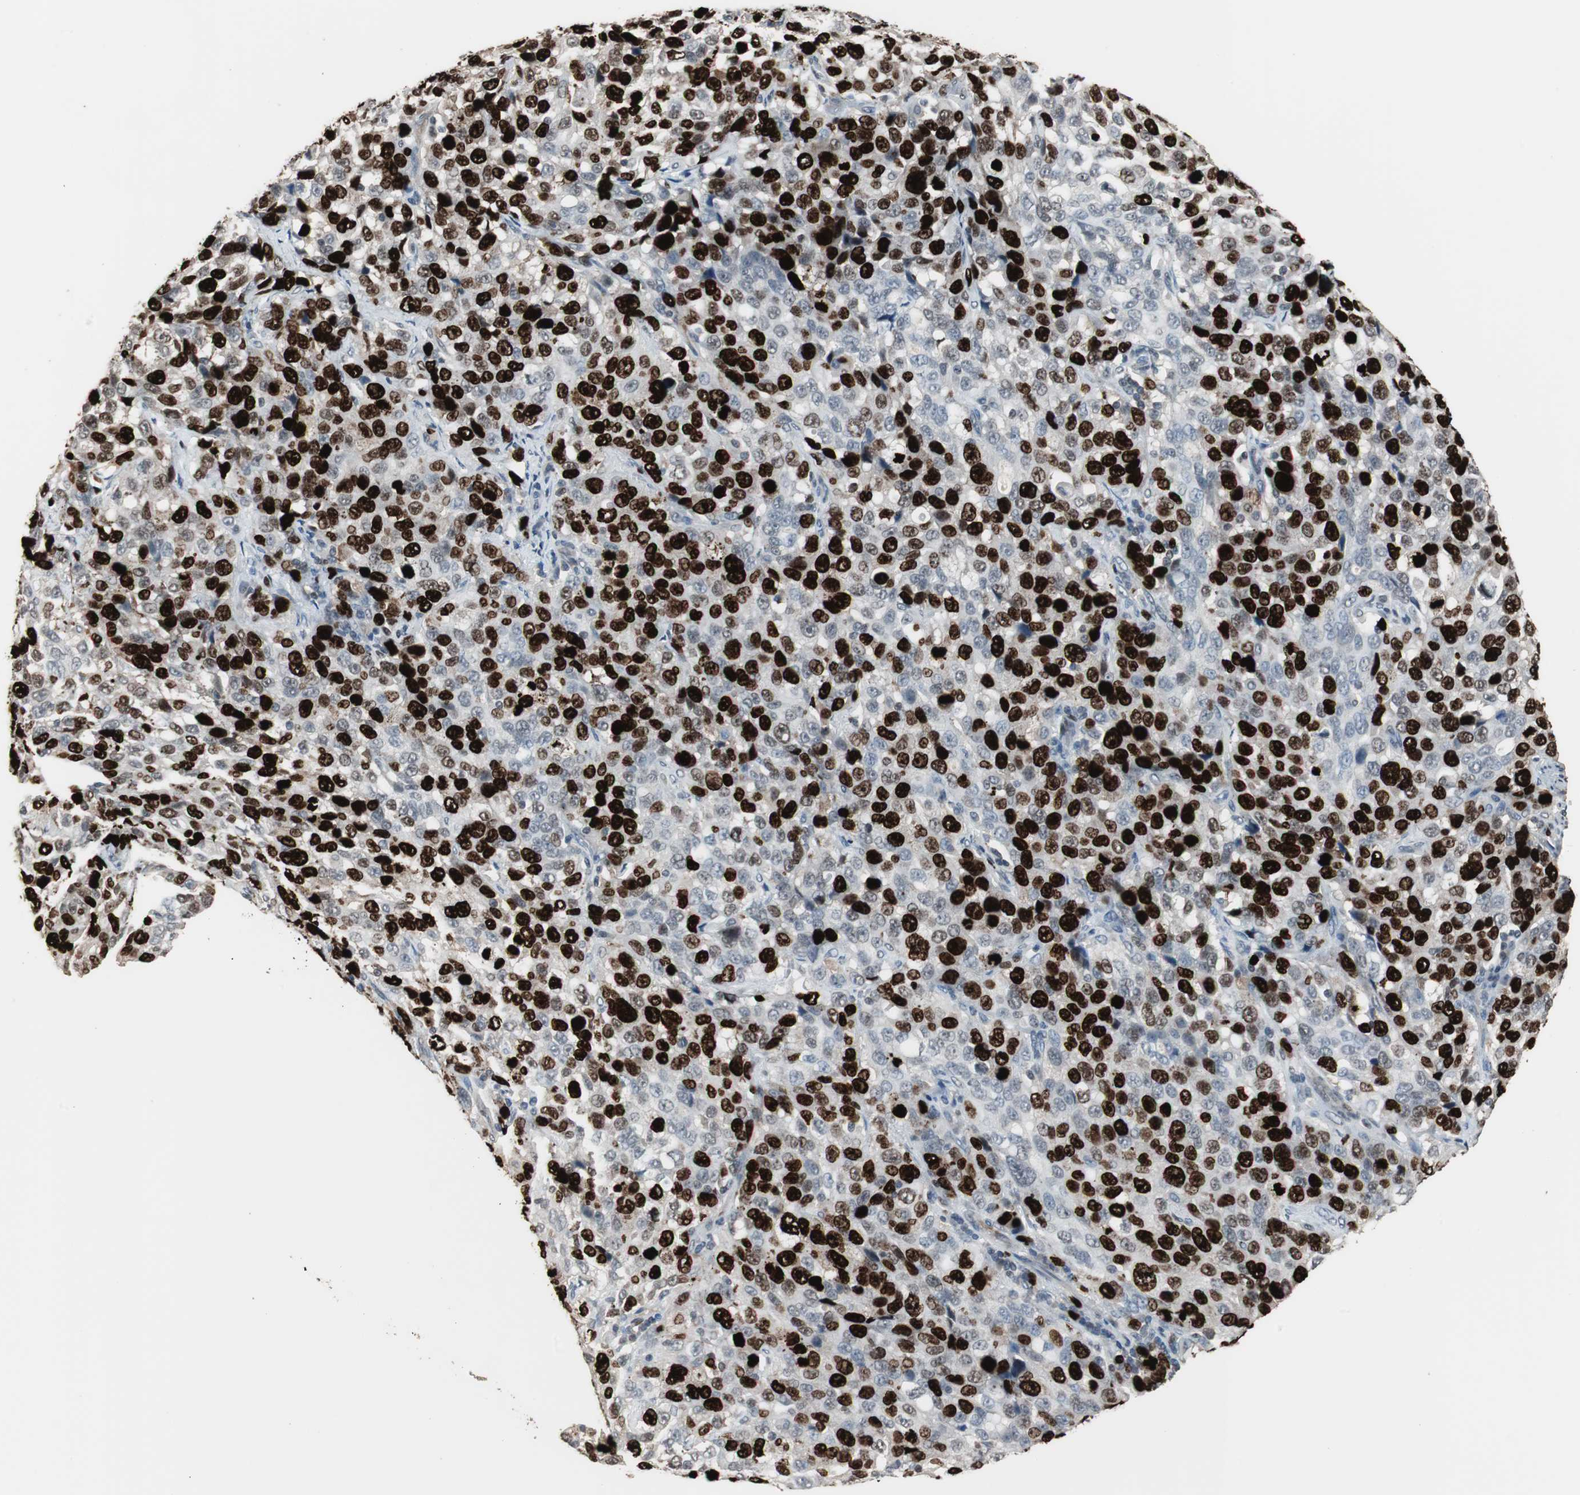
{"staining": {"intensity": "strong", "quantity": "25%-75%", "location": "nuclear"}, "tissue": "stomach cancer", "cell_type": "Tumor cells", "image_type": "cancer", "snomed": [{"axis": "morphology", "description": "Normal tissue, NOS"}, {"axis": "morphology", "description": "Adenocarcinoma, NOS"}, {"axis": "topography", "description": "Stomach"}], "caption": "Protein expression analysis of human stomach cancer reveals strong nuclear staining in about 25%-75% of tumor cells.", "gene": "TOP2A", "patient": {"sex": "male", "age": 48}}